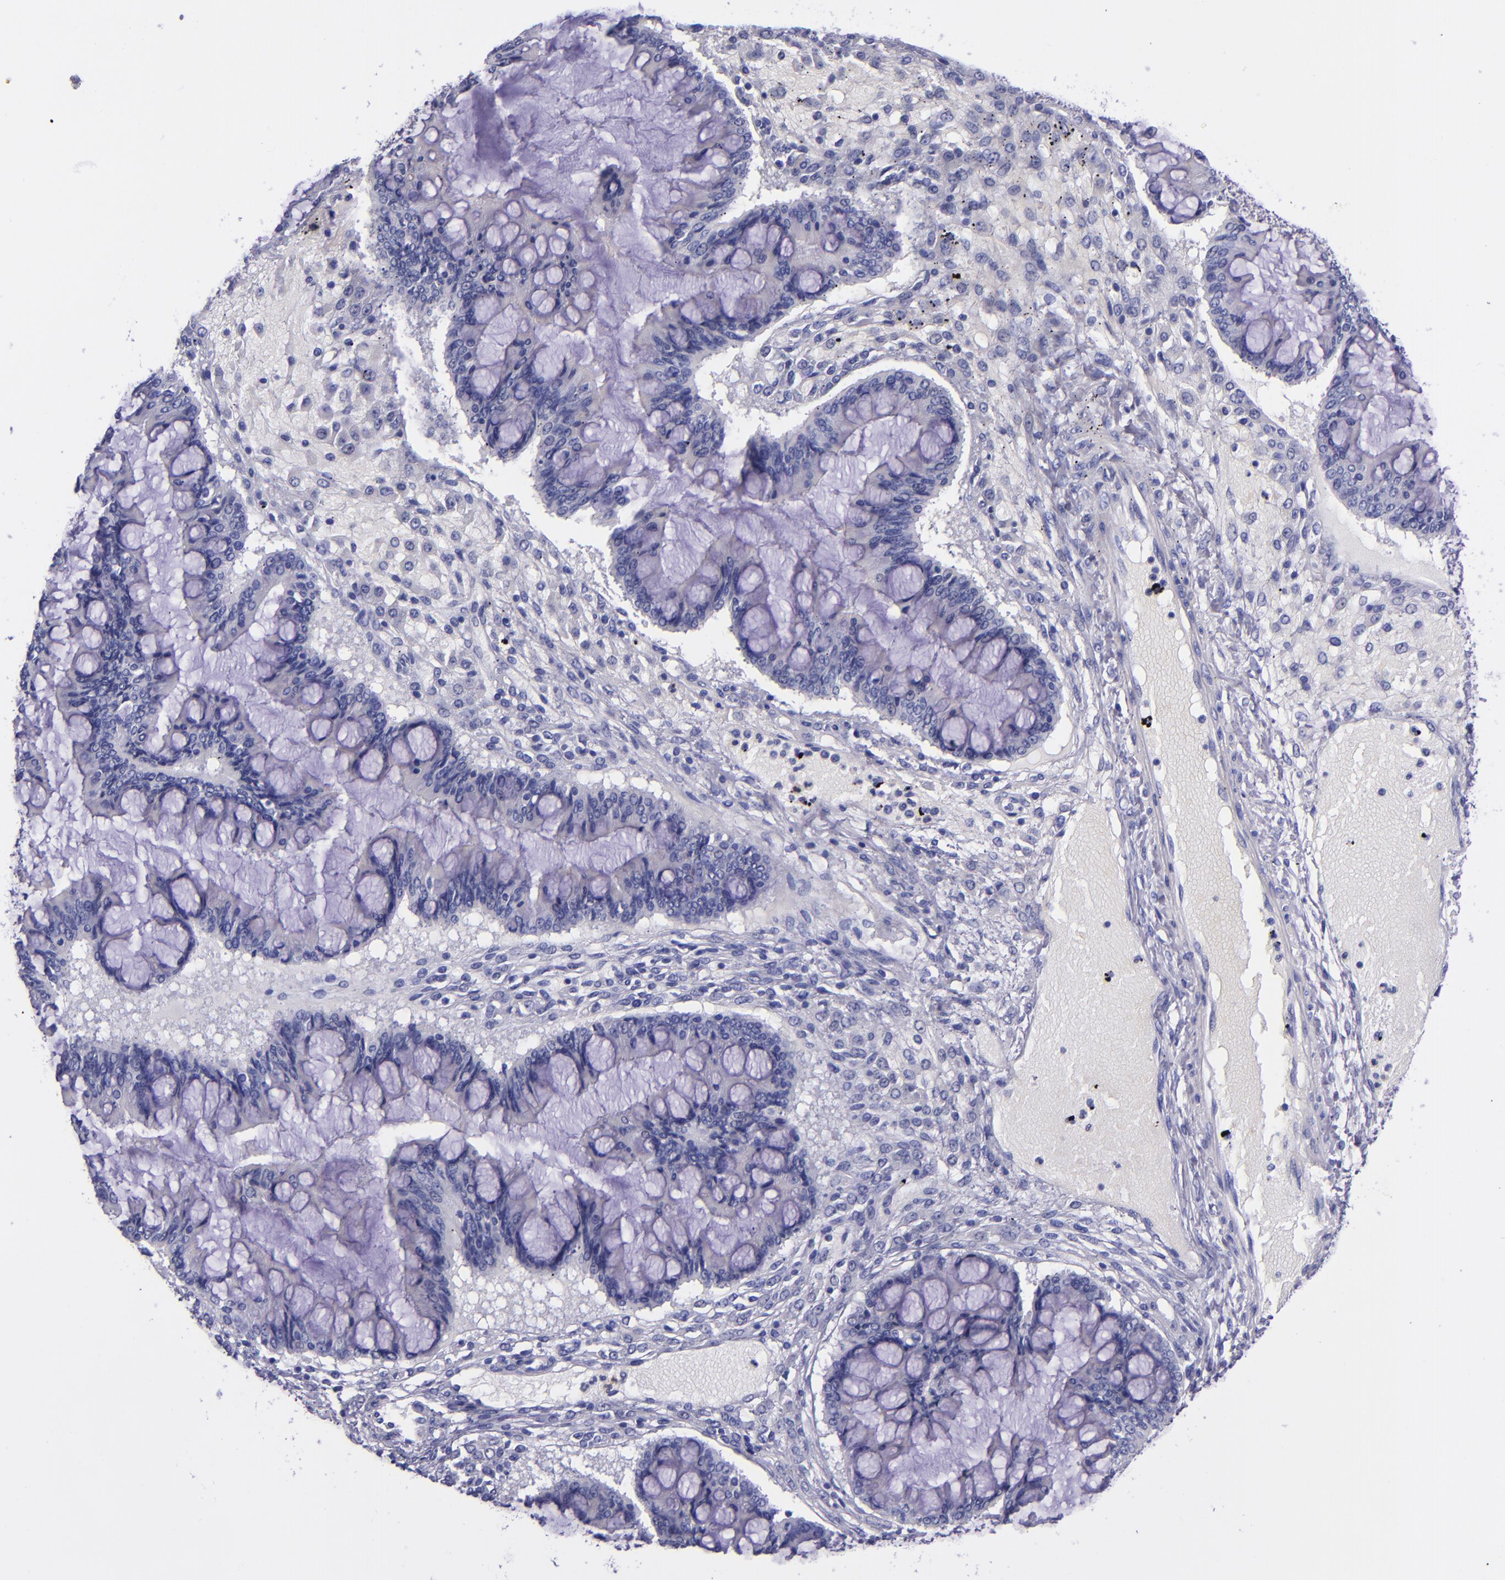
{"staining": {"intensity": "negative", "quantity": "none", "location": "none"}, "tissue": "ovarian cancer", "cell_type": "Tumor cells", "image_type": "cancer", "snomed": [{"axis": "morphology", "description": "Cystadenocarcinoma, mucinous, NOS"}, {"axis": "topography", "description": "Ovary"}], "caption": "Ovarian cancer (mucinous cystadenocarcinoma) stained for a protein using immunohistochemistry (IHC) reveals no staining tumor cells.", "gene": "SLPI", "patient": {"sex": "female", "age": 73}}